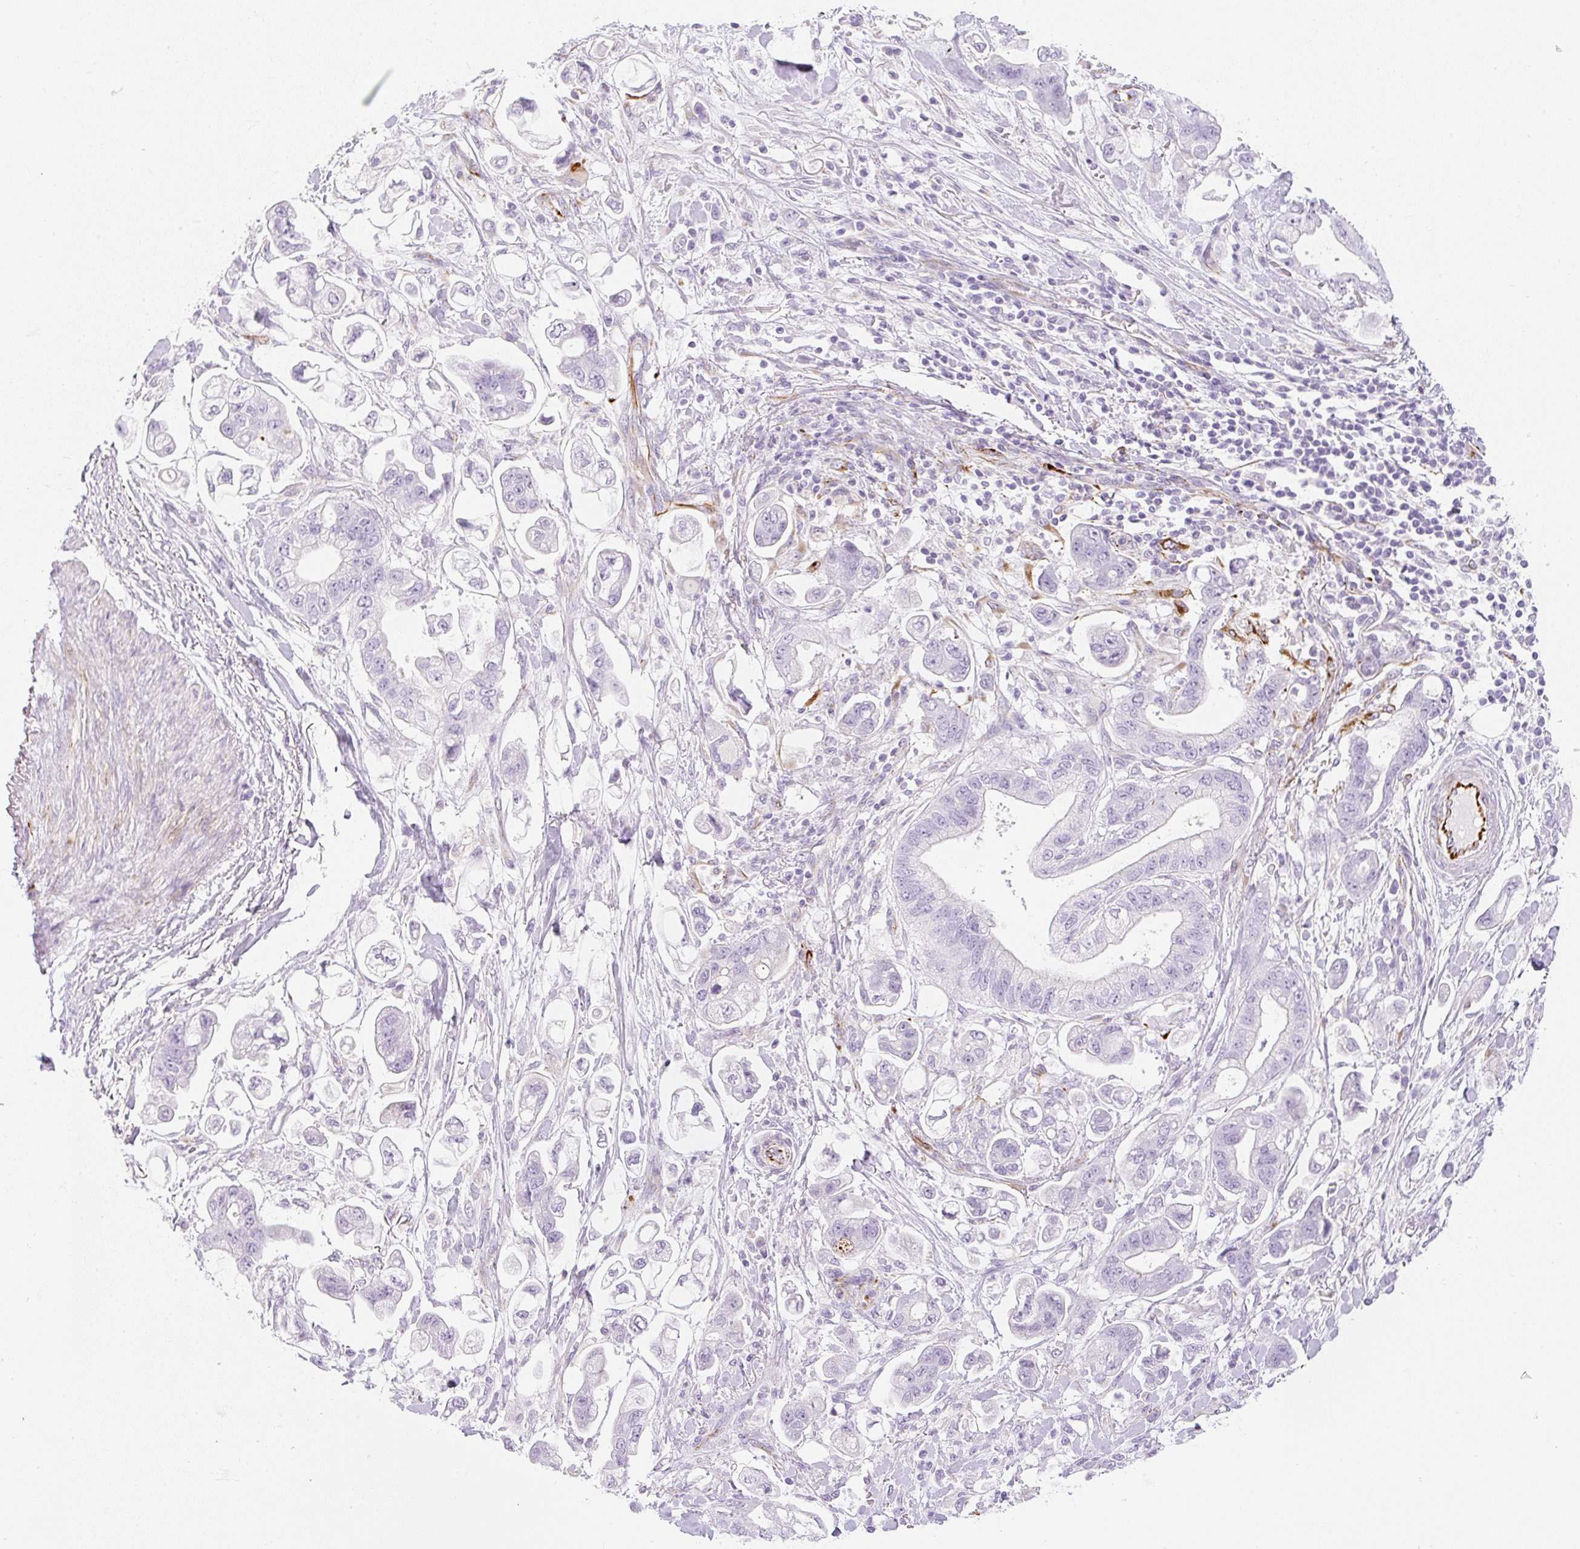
{"staining": {"intensity": "negative", "quantity": "none", "location": "none"}, "tissue": "stomach cancer", "cell_type": "Tumor cells", "image_type": "cancer", "snomed": [{"axis": "morphology", "description": "Adenocarcinoma, NOS"}, {"axis": "topography", "description": "Stomach"}], "caption": "Image shows no significant protein positivity in tumor cells of stomach cancer (adenocarcinoma).", "gene": "ZNF689", "patient": {"sex": "male", "age": 62}}